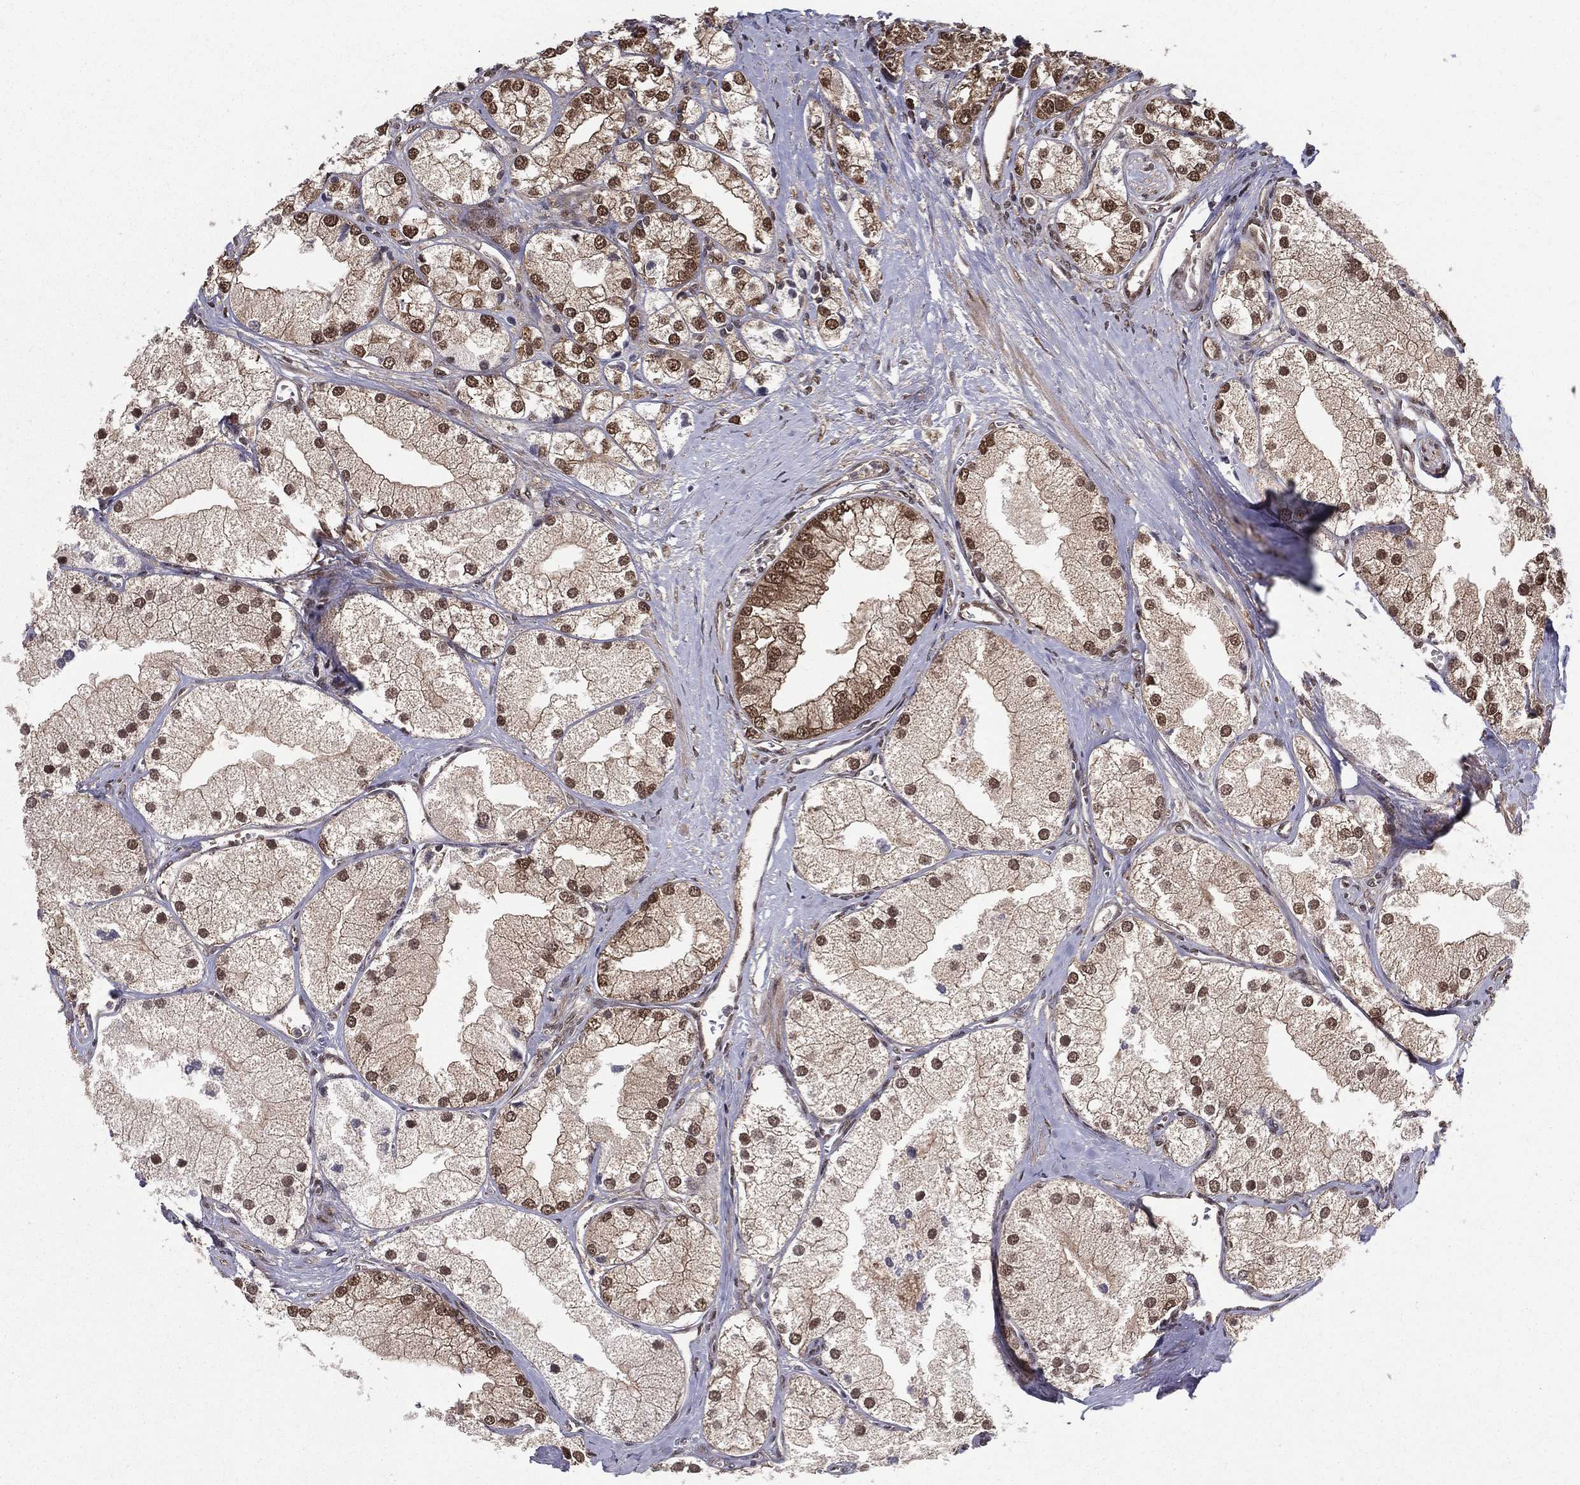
{"staining": {"intensity": "strong", "quantity": "<25%", "location": "cytoplasmic/membranous,nuclear"}, "tissue": "prostate cancer", "cell_type": "Tumor cells", "image_type": "cancer", "snomed": [{"axis": "morphology", "description": "Adenocarcinoma, NOS"}, {"axis": "topography", "description": "Prostate and seminal vesicle, NOS"}, {"axis": "topography", "description": "Prostate"}], "caption": "The image reveals a brown stain indicating the presence of a protein in the cytoplasmic/membranous and nuclear of tumor cells in prostate cancer (adenocarcinoma).", "gene": "CARM1", "patient": {"sex": "male", "age": 79}}